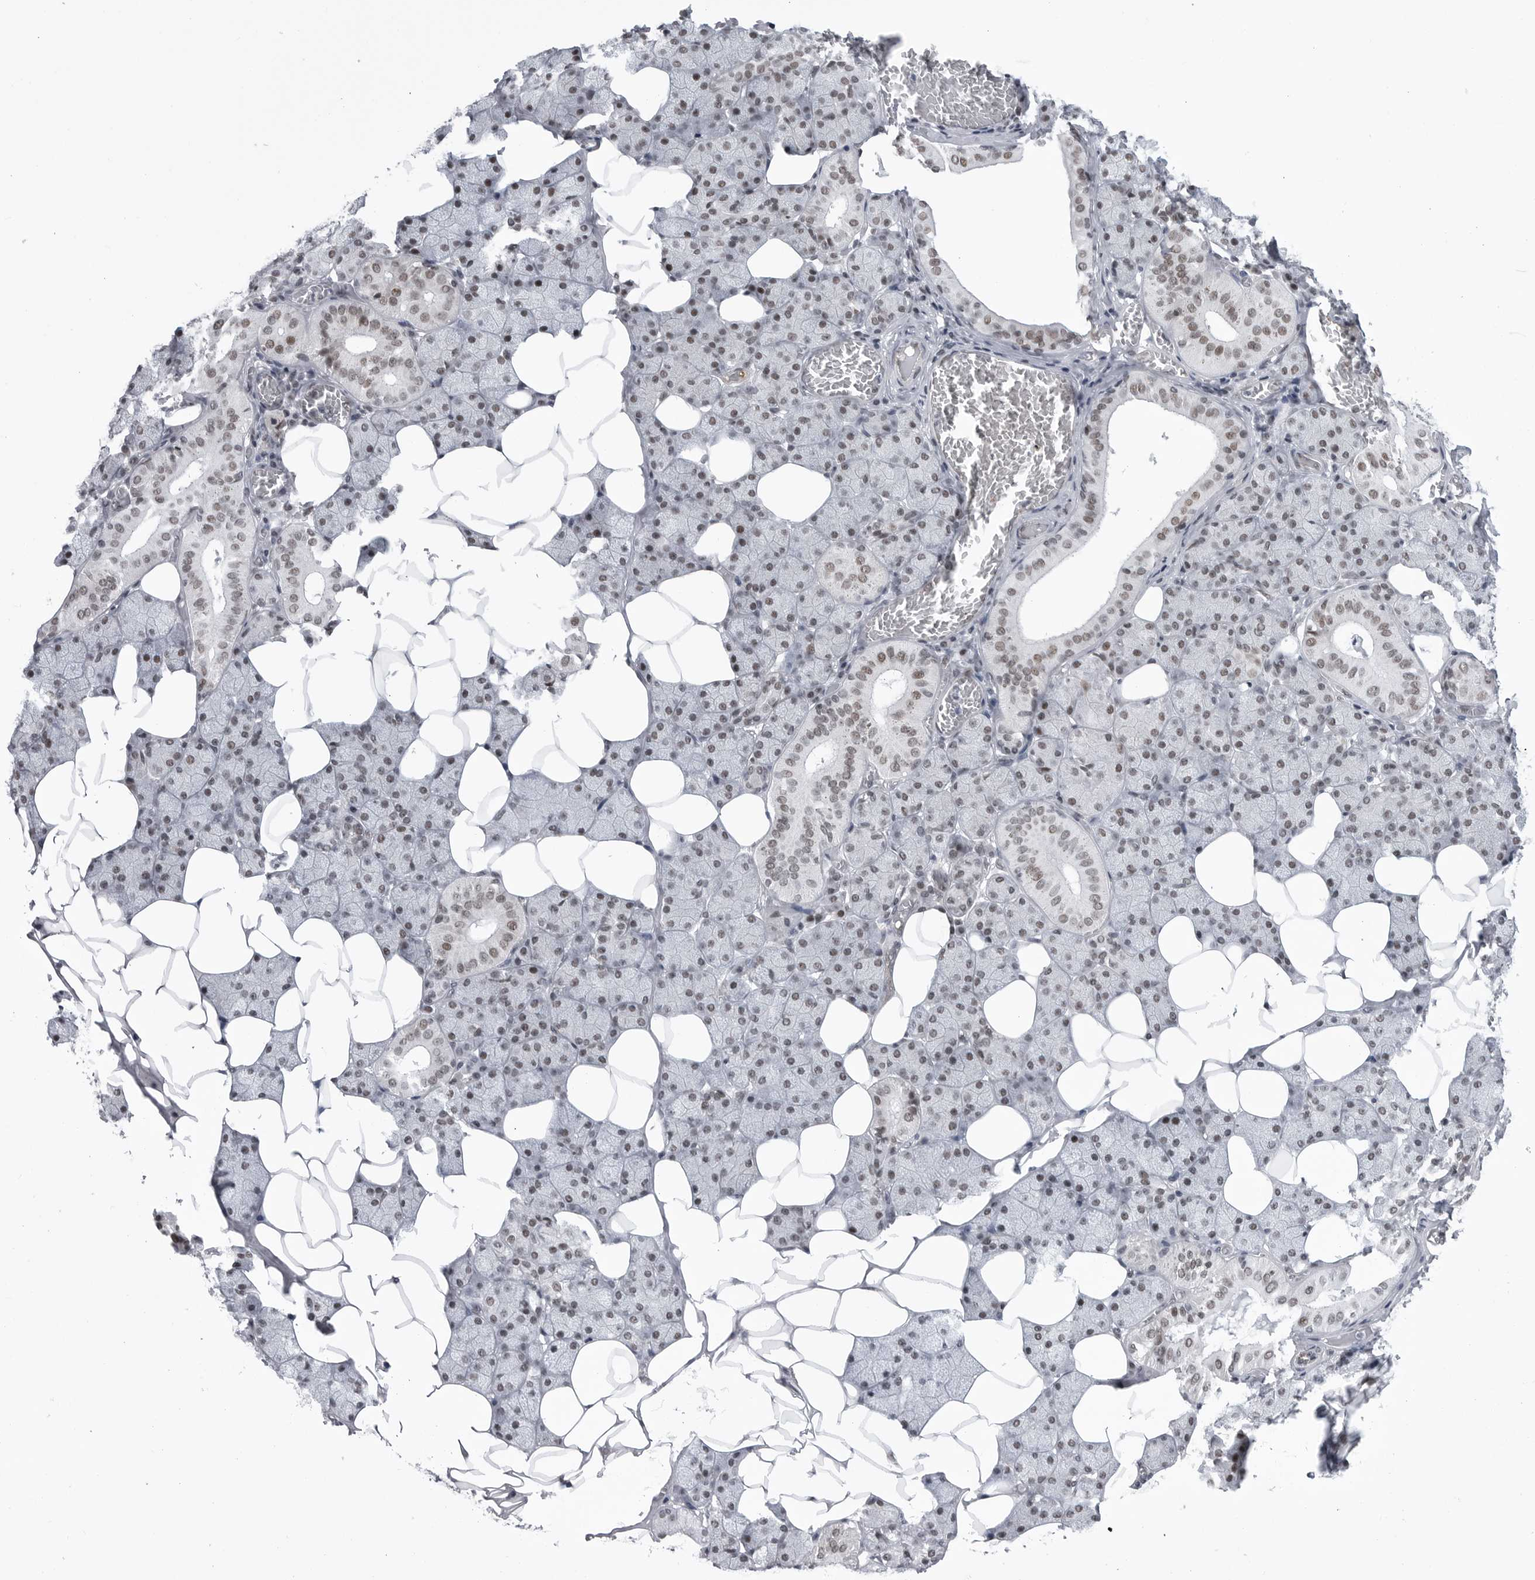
{"staining": {"intensity": "weak", "quantity": "<25%", "location": "nuclear"}, "tissue": "salivary gland", "cell_type": "Glandular cells", "image_type": "normal", "snomed": [{"axis": "morphology", "description": "Normal tissue, NOS"}, {"axis": "topography", "description": "Salivary gland"}], "caption": "DAB immunohistochemical staining of unremarkable salivary gland reveals no significant positivity in glandular cells.", "gene": "RNF26", "patient": {"sex": "female", "age": 33}}